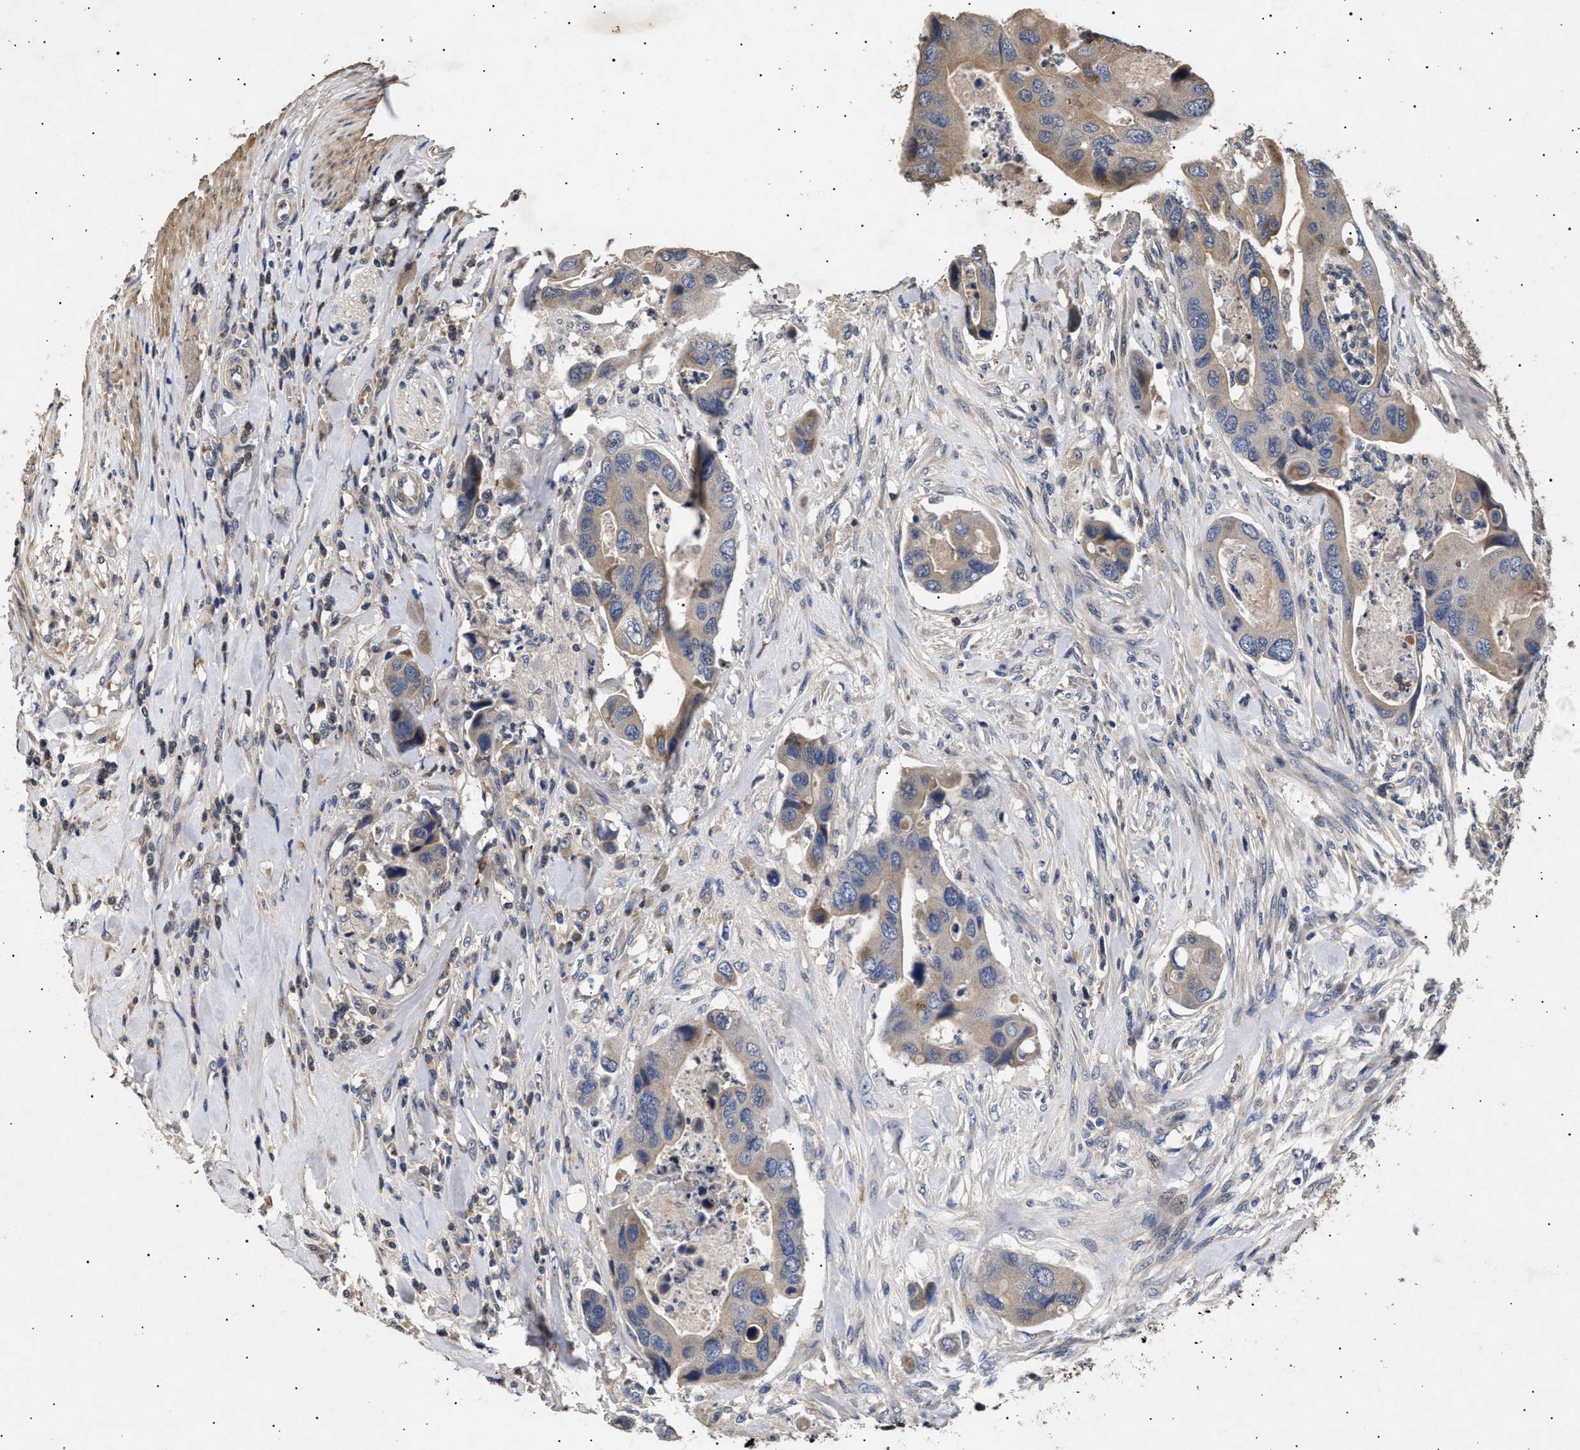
{"staining": {"intensity": "moderate", "quantity": "<25%", "location": "cytoplasmic/membranous"}, "tissue": "colorectal cancer", "cell_type": "Tumor cells", "image_type": "cancer", "snomed": [{"axis": "morphology", "description": "Adenocarcinoma, NOS"}, {"axis": "topography", "description": "Rectum"}], "caption": "Human colorectal adenocarcinoma stained for a protein (brown) shows moderate cytoplasmic/membranous positive staining in approximately <25% of tumor cells.", "gene": "ITGB5", "patient": {"sex": "female", "age": 57}}